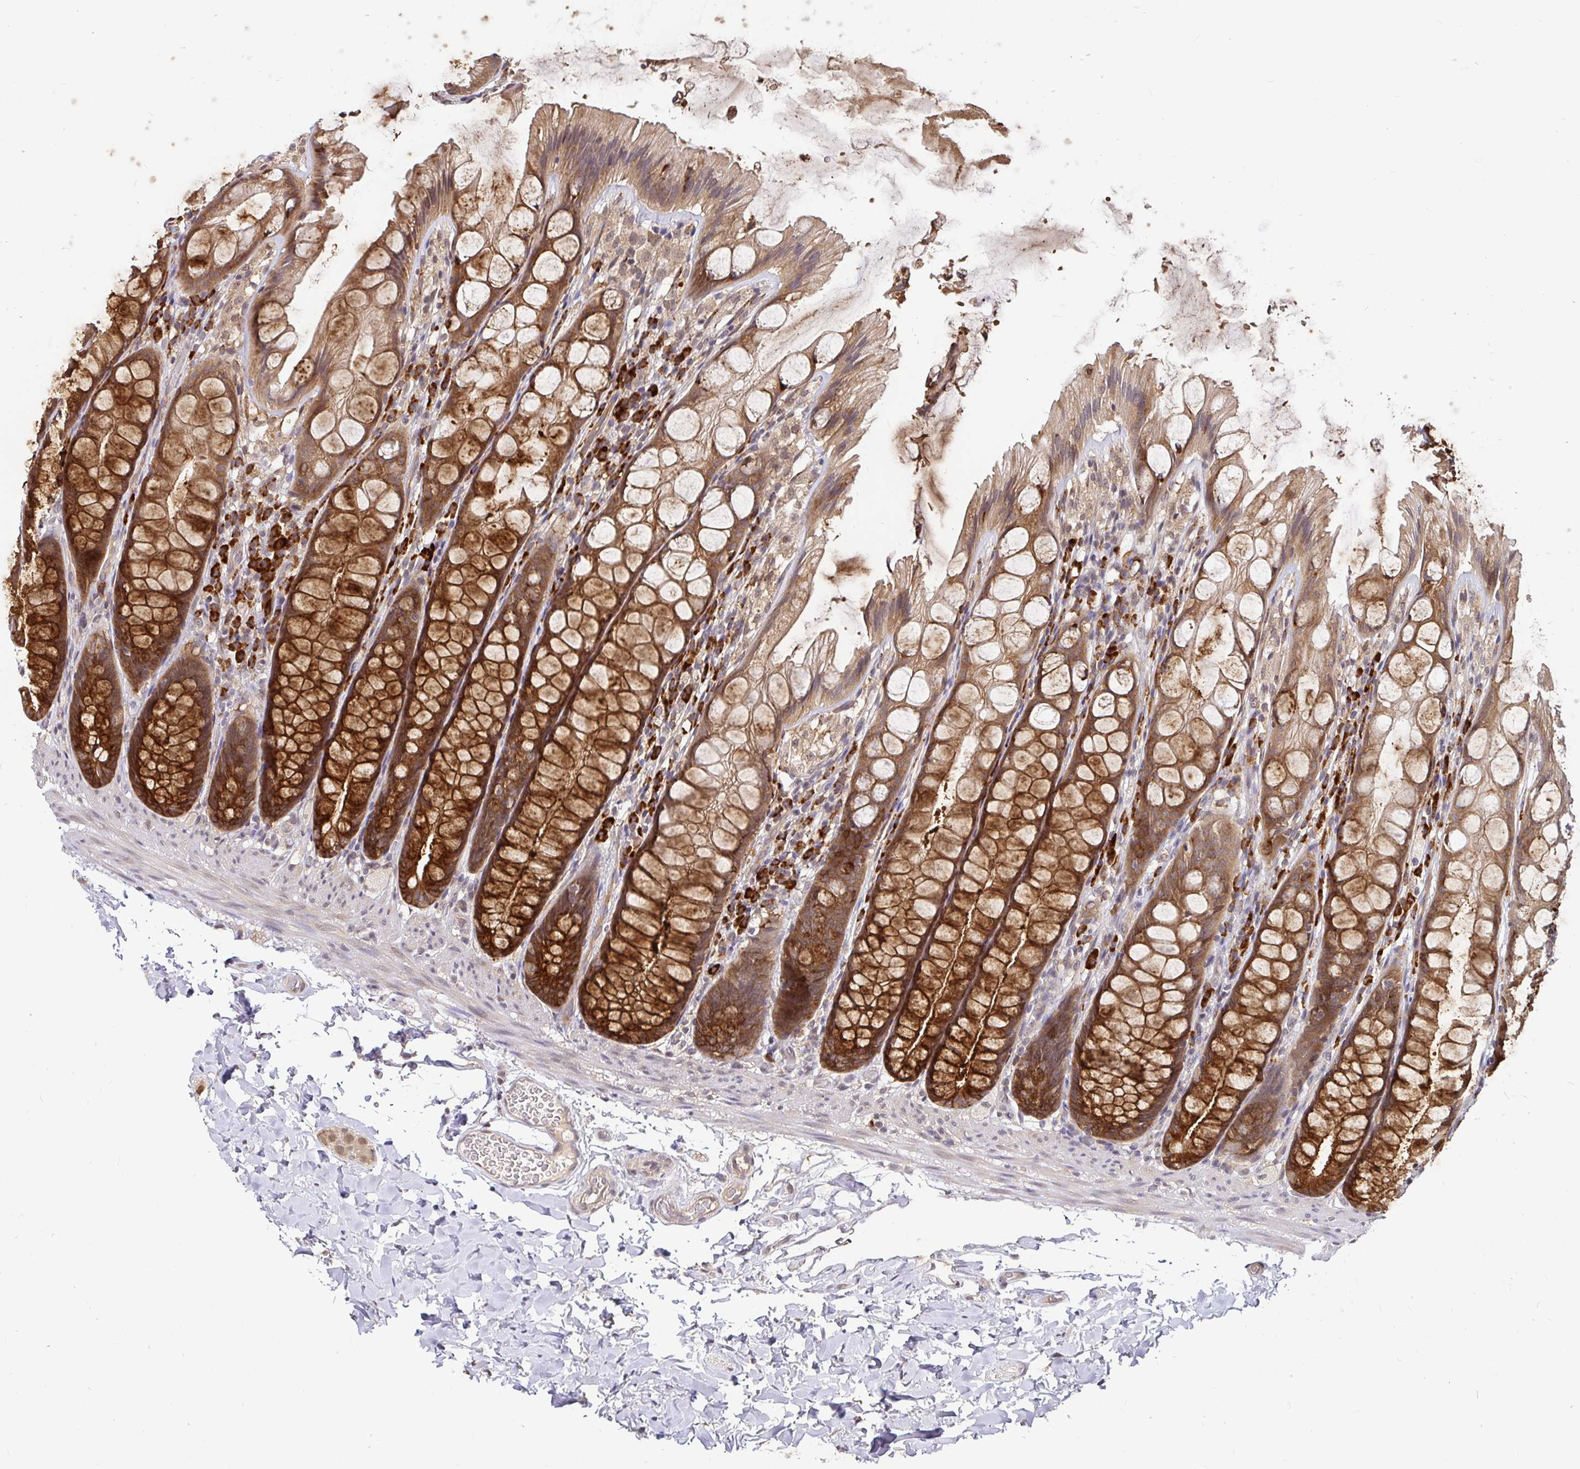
{"staining": {"intensity": "moderate", "quantity": ">75%", "location": "cytoplasmic/membranous"}, "tissue": "colon", "cell_type": "Endothelial cells", "image_type": "normal", "snomed": [{"axis": "morphology", "description": "Normal tissue, NOS"}, {"axis": "topography", "description": "Colon"}], "caption": "Immunohistochemistry (DAB) staining of benign human colon demonstrates moderate cytoplasmic/membranous protein positivity in approximately >75% of endothelial cells.", "gene": "LMO4", "patient": {"sex": "male", "age": 47}}